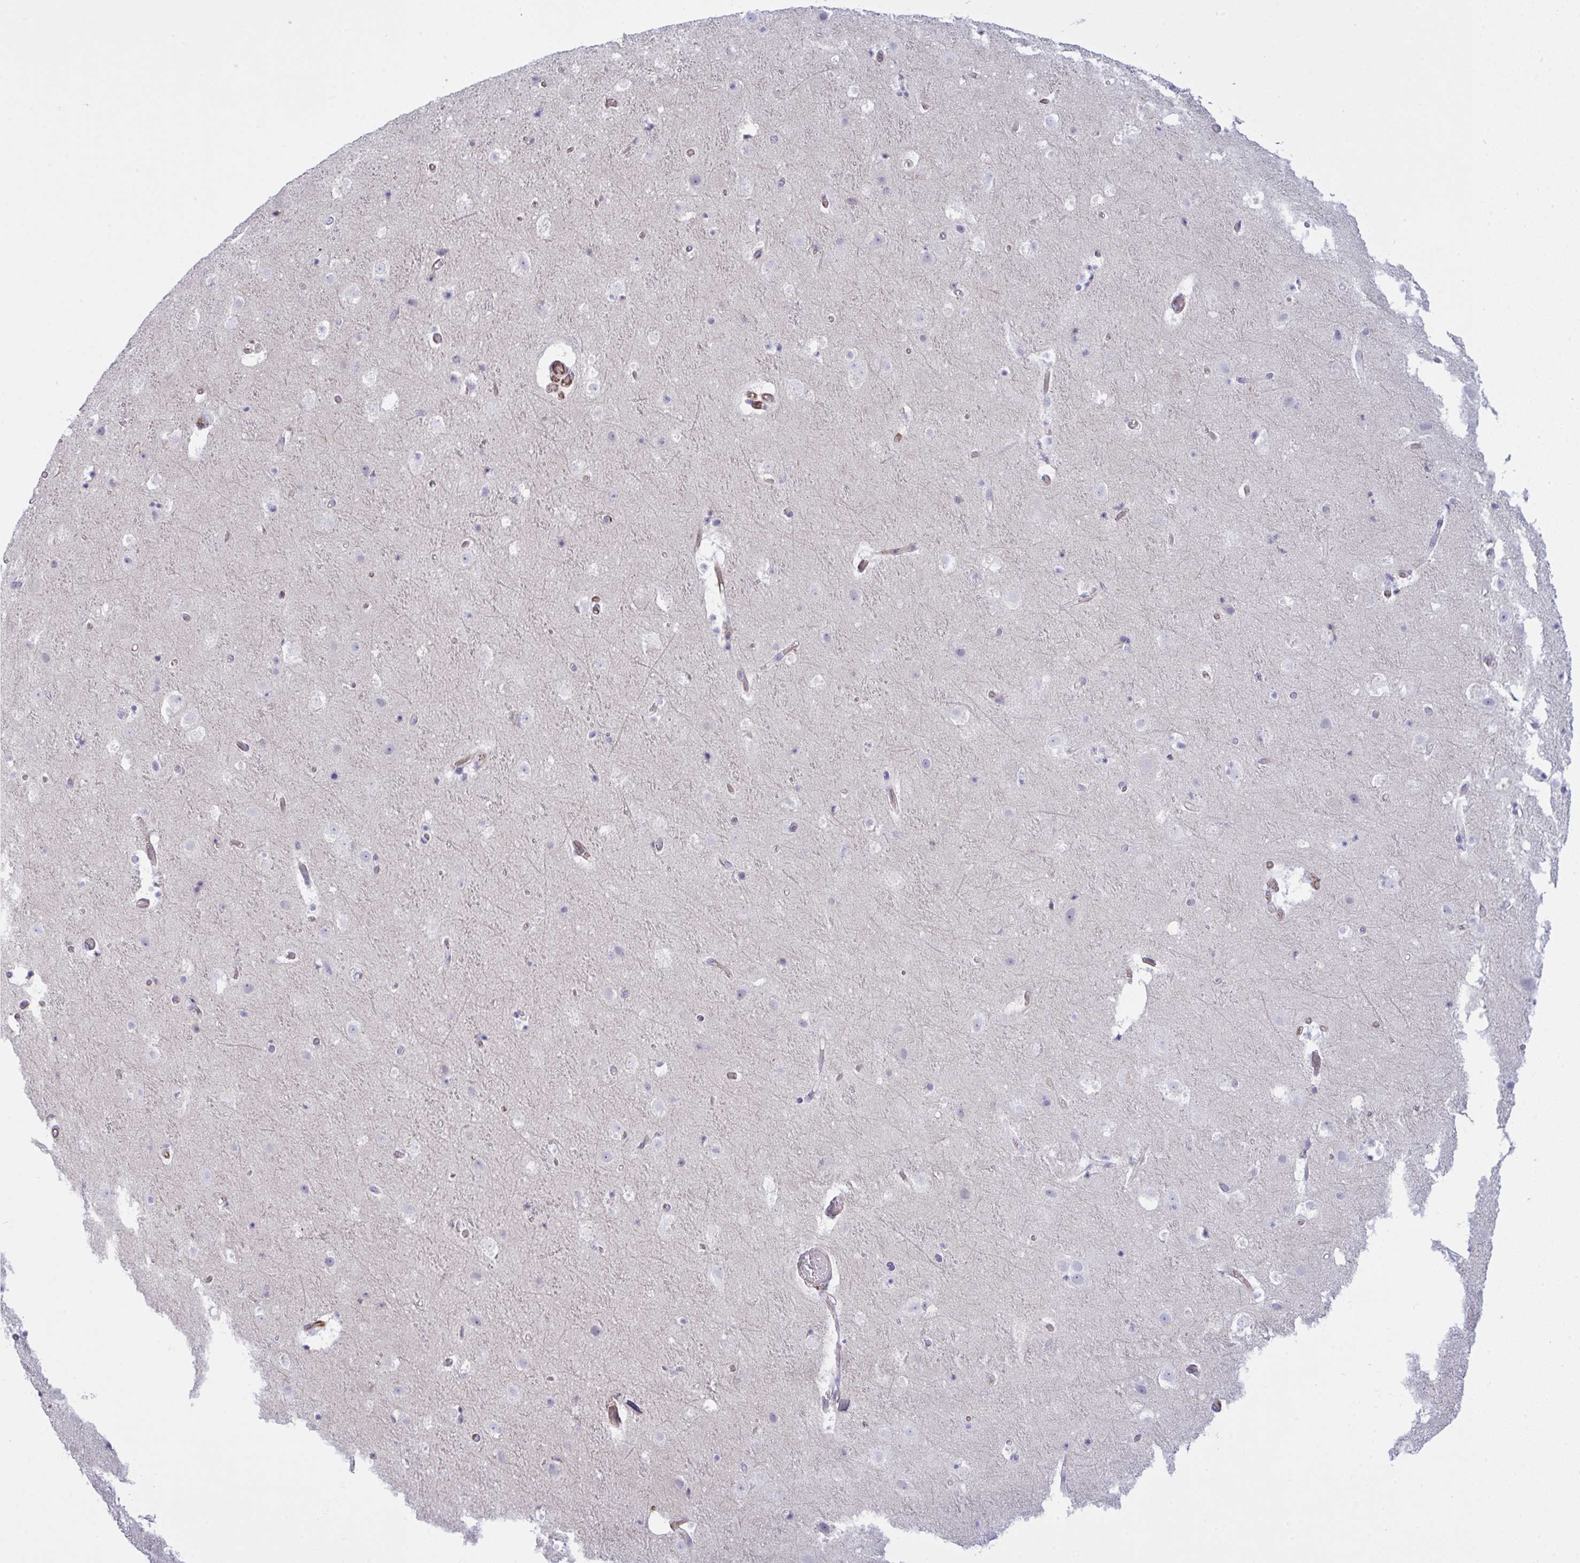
{"staining": {"intensity": "negative", "quantity": "none", "location": "none"}, "tissue": "cerebral cortex", "cell_type": "Endothelial cells", "image_type": "normal", "snomed": [{"axis": "morphology", "description": "Normal tissue, NOS"}, {"axis": "topography", "description": "Cerebral cortex"}], "caption": "Unremarkable cerebral cortex was stained to show a protein in brown. There is no significant staining in endothelial cells.", "gene": "DCBLD1", "patient": {"sex": "female", "age": 42}}